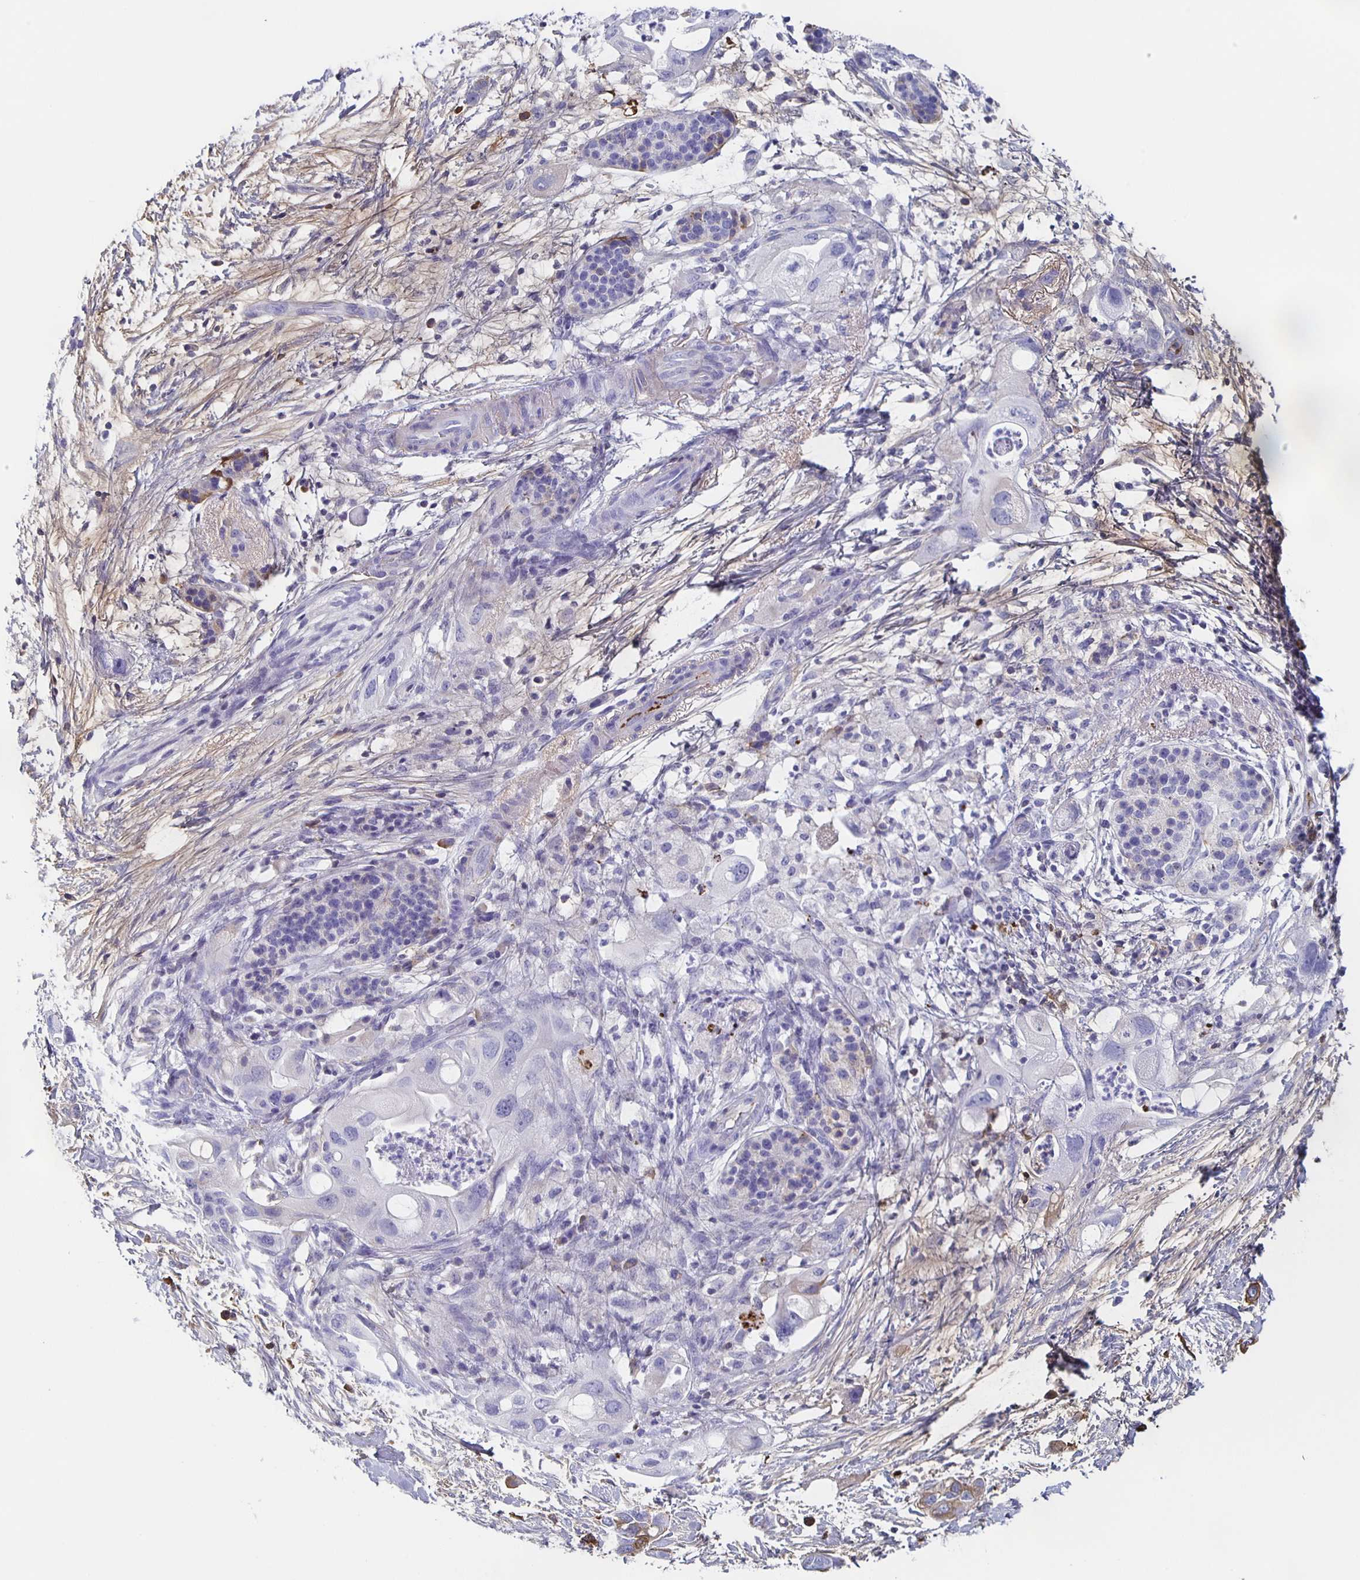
{"staining": {"intensity": "negative", "quantity": "none", "location": "none"}, "tissue": "pancreatic cancer", "cell_type": "Tumor cells", "image_type": "cancer", "snomed": [{"axis": "morphology", "description": "Adenocarcinoma, NOS"}, {"axis": "topography", "description": "Pancreas"}], "caption": "Histopathology image shows no significant protein staining in tumor cells of adenocarcinoma (pancreatic).", "gene": "FGA", "patient": {"sex": "female", "age": 72}}